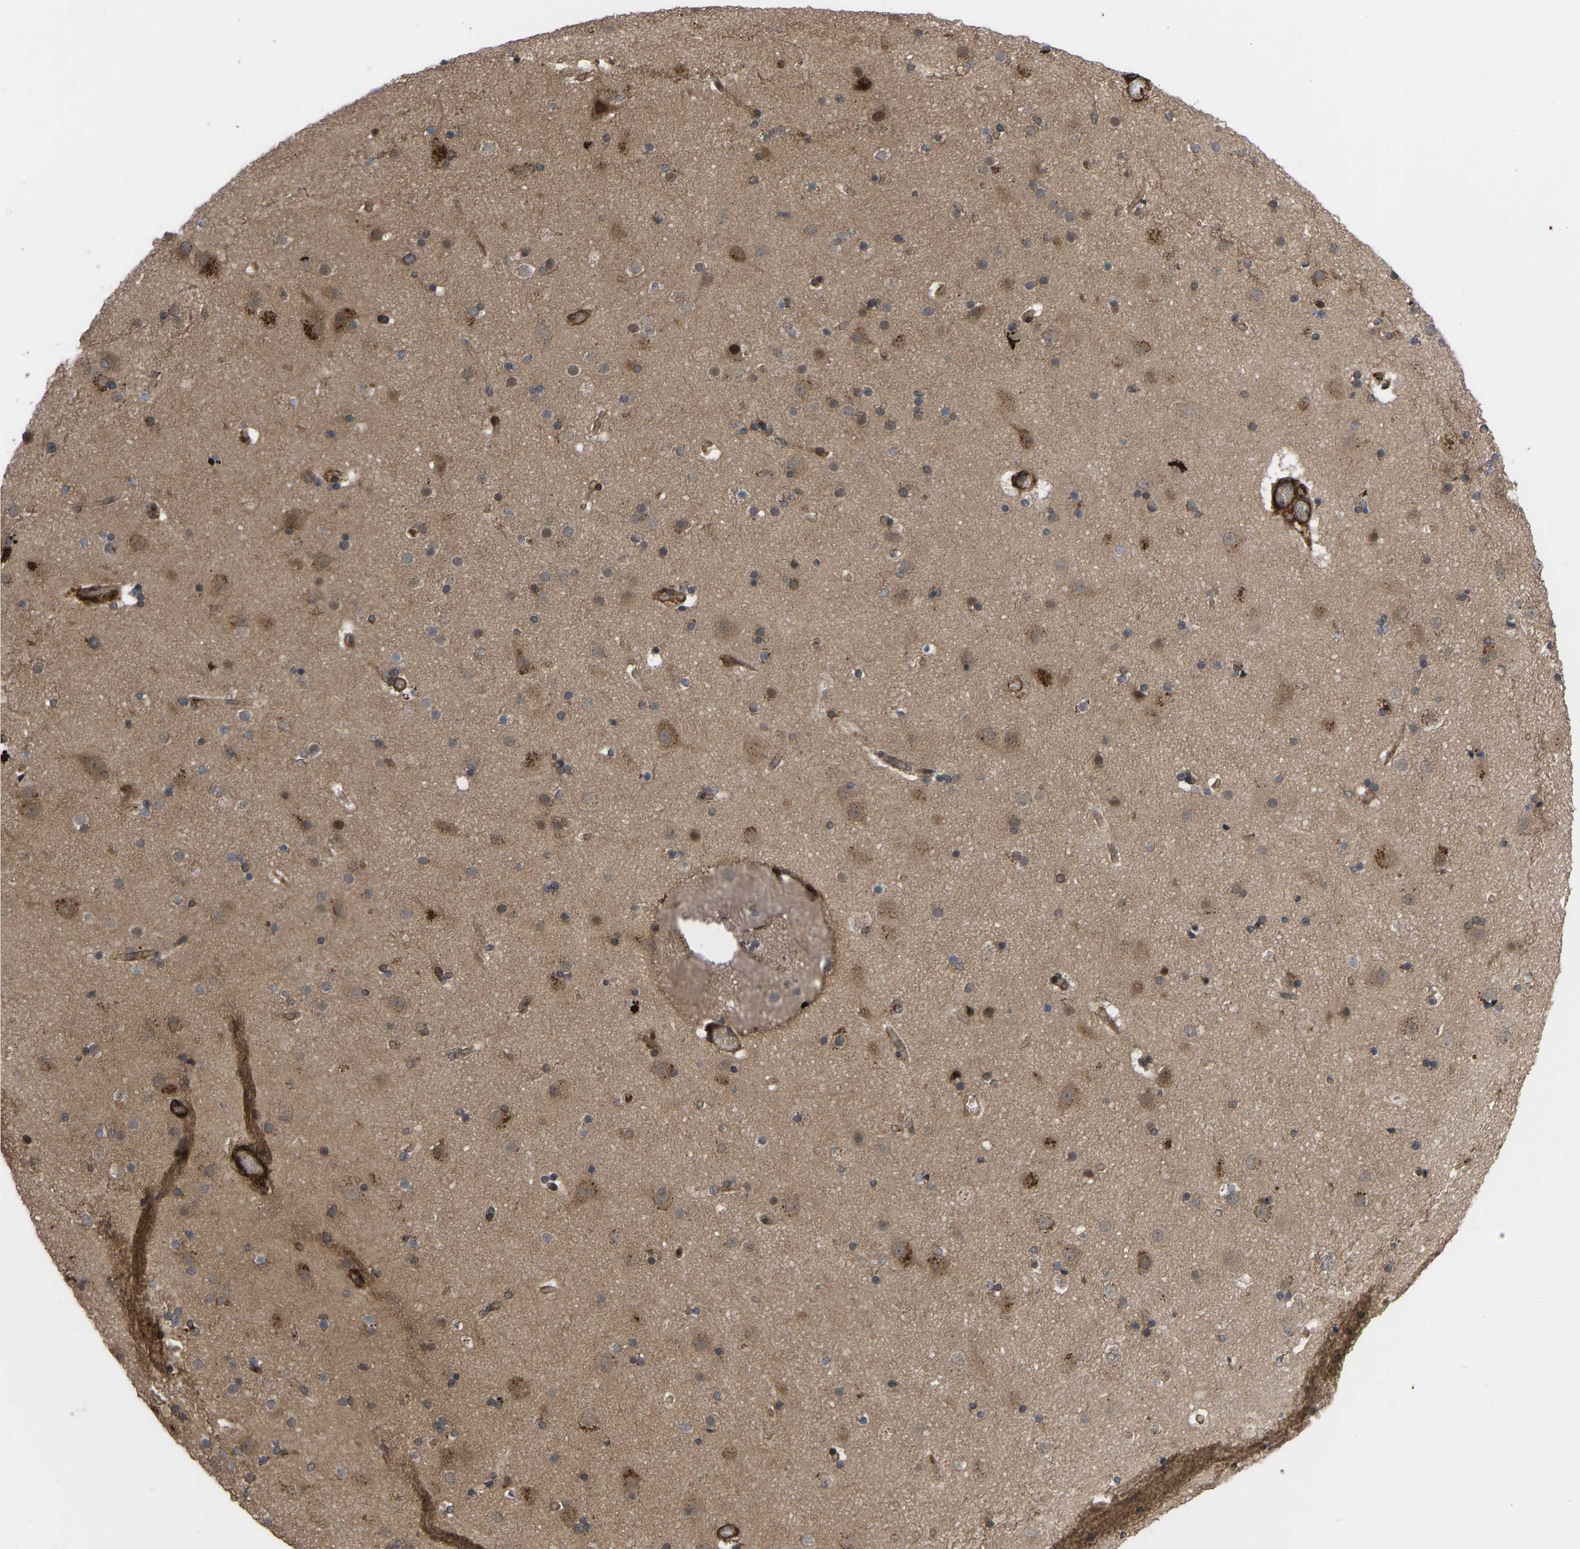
{"staining": {"intensity": "moderate", "quantity": ">75%", "location": "cytoplasmic/membranous"}, "tissue": "cerebral cortex", "cell_type": "Endothelial cells", "image_type": "normal", "snomed": [{"axis": "morphology", "description": "Normal tissue, NOS"}, {"axis": "topography", "description": "Cerebral cortex"}], "caption": "Endothelial cells display medium levels of moderate cytoplasmic/membranous expression in approximately >75% of cells in benign cerebral cortex.", "gene": "CYP7B1", "patient": {"sex": "male", "age": 57}}